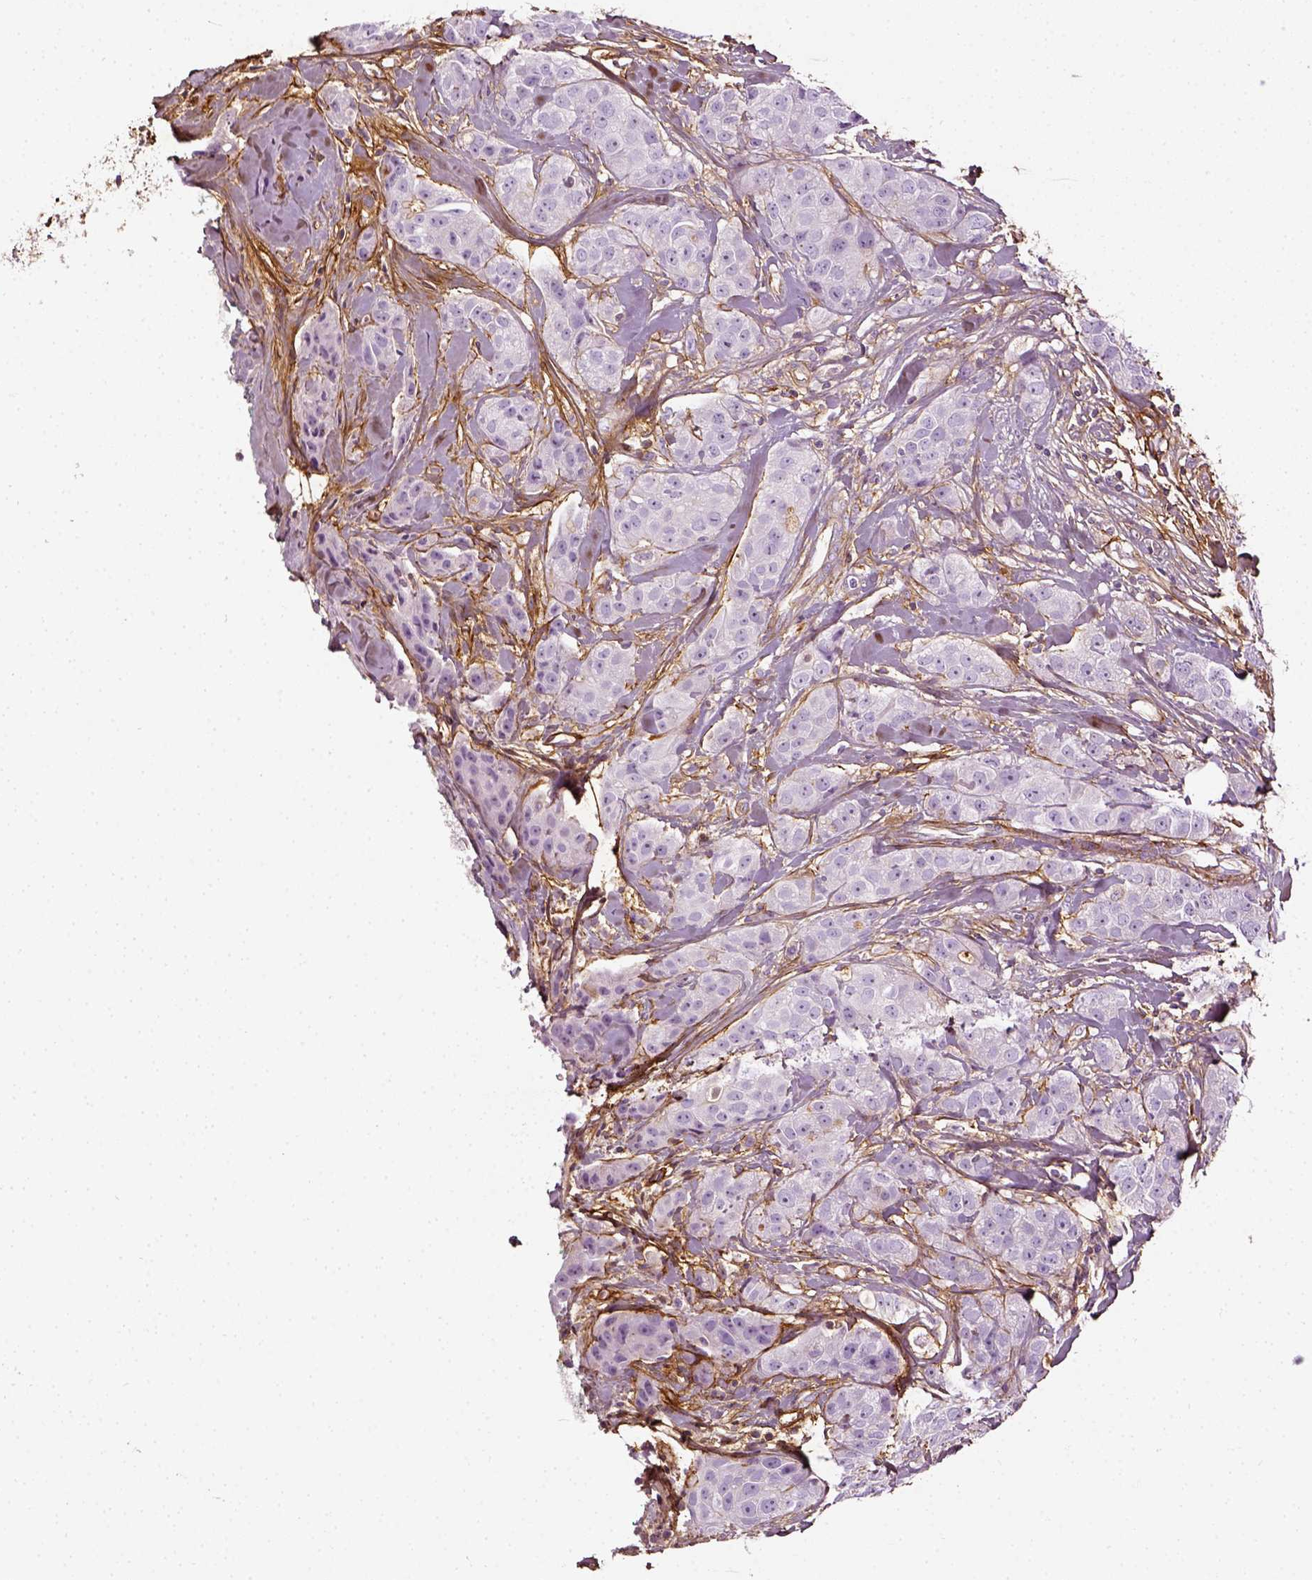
{"staining": {"intensity": "negative", "quantity": "none", "location": "none"}, "tissue": "breast cancer", "cell_type": "Tumor cells", "image_type": "cancer", "snomed": [{"axis": "morphology", "description": "Duct carcinoma"}, {"axis": "topography", "description": "Breast"}], "caption": "High magnification brightfield microscopy of invasive ductal carcinoma (breast) stained with DAB (brown) and counterstained with hematoxylin (blue): tumor cells show no significant staining. Nuclei are stained in blue.", "gene": "COL6A2", "patient": {"sex": "female", "age": 43}}